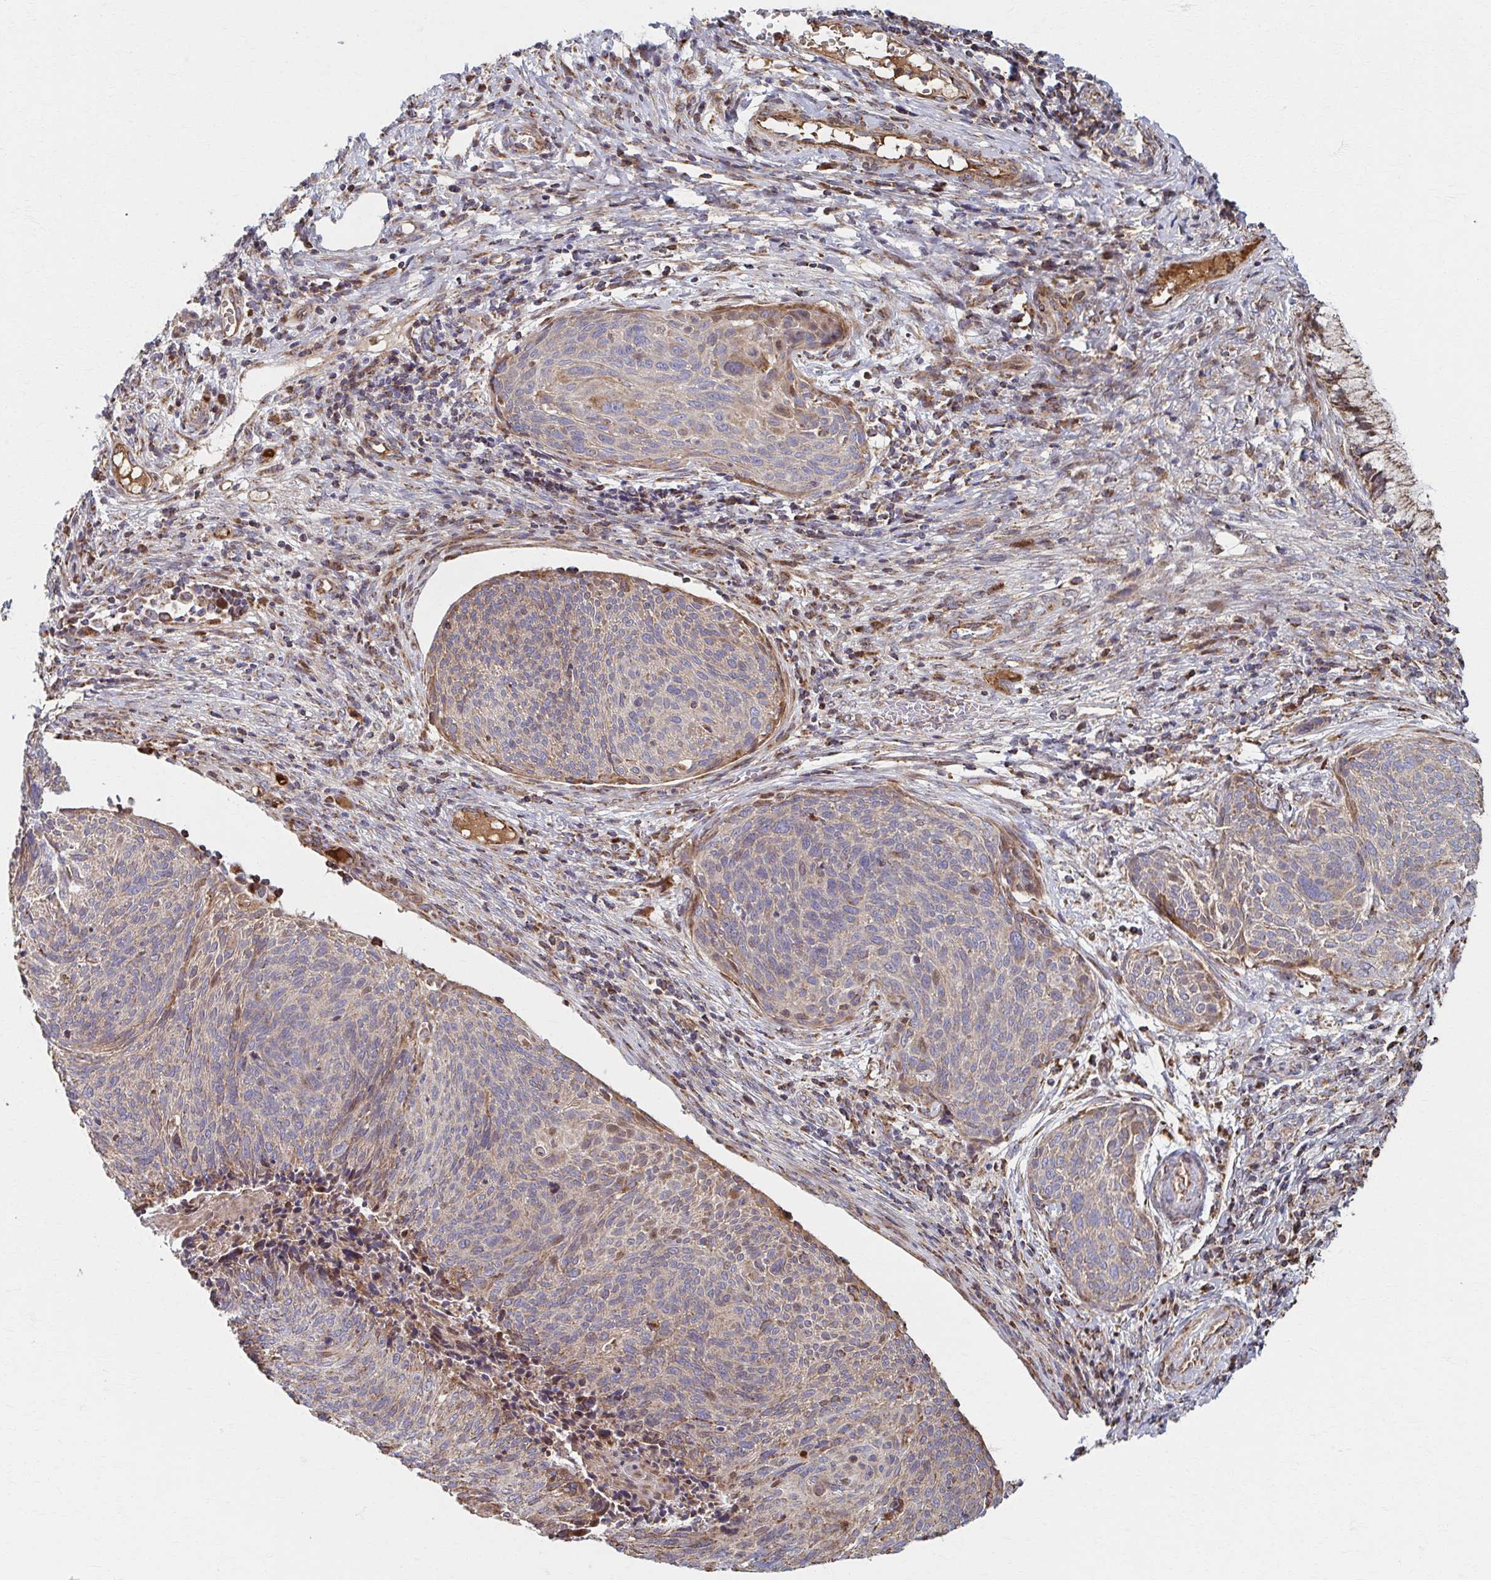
{"staining": {"intensity": "weak", "quantity": "<25%", "location": "cytoplasmic/membranous"}, "tissue": "cervical cancer", "cell_type": "Tumor cells", "image_type": "cancer", "snomed": [{"axis": "morphology", "description": "Squamous cell carcinoma, NOS"}, {"axis": "topography", "description": "Cervix"}], "caption": "Immunohistochemistry (IHC) photomicrograph of cervical cancer stained for a protein (brown), which reveals no positivity in tumor cells.", "gene": "SAT1", "patient": {"sex": "female", "age": 49}}